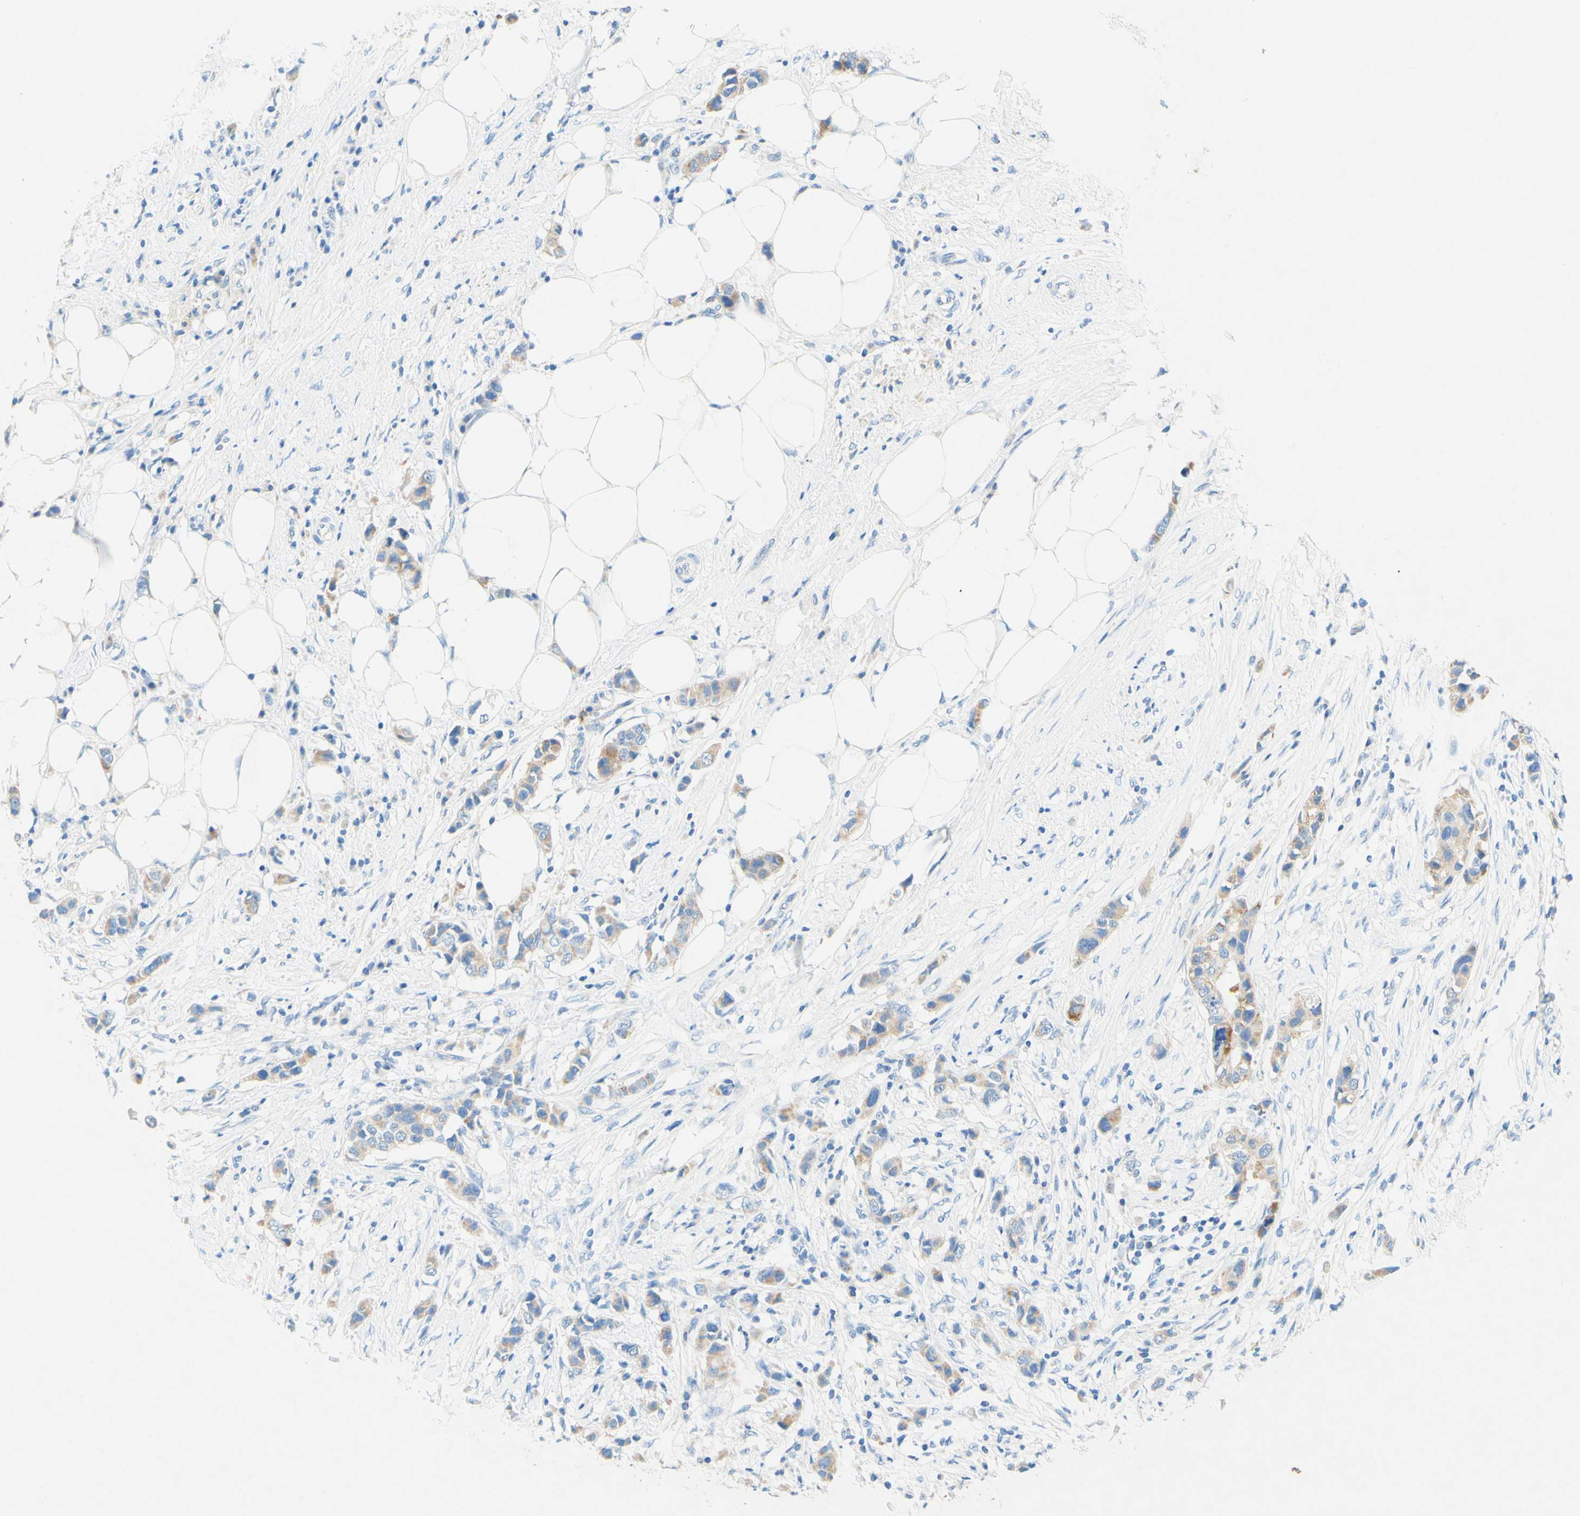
{"staining": {"intensity": "weak", "quantity": "25%-75%", "location": "cytoplasmic/membranous"}, "tissue": "breast cancer", "cell_type": "Tumor cells", "image_type": "cancer", "snomed": [{"axis": "morphology", "description": "Normal tissue, NOS"}, {"axis": "morphology", "description": "Duct carcinoma"}, {"axis": "topography", "description": "Breast"}], "caption": "Brown immunohistochemical staining in breast cancer displays weak cytoplasmic/membranous staining in about 25%-75% of tumor cells. (Stains: DAB in brown, nuclei in blue, Microscopy: brightfield microscopy at high magnification).", "gene": "SLC46A1", "patient": {"sex": "female", "age": 50}}